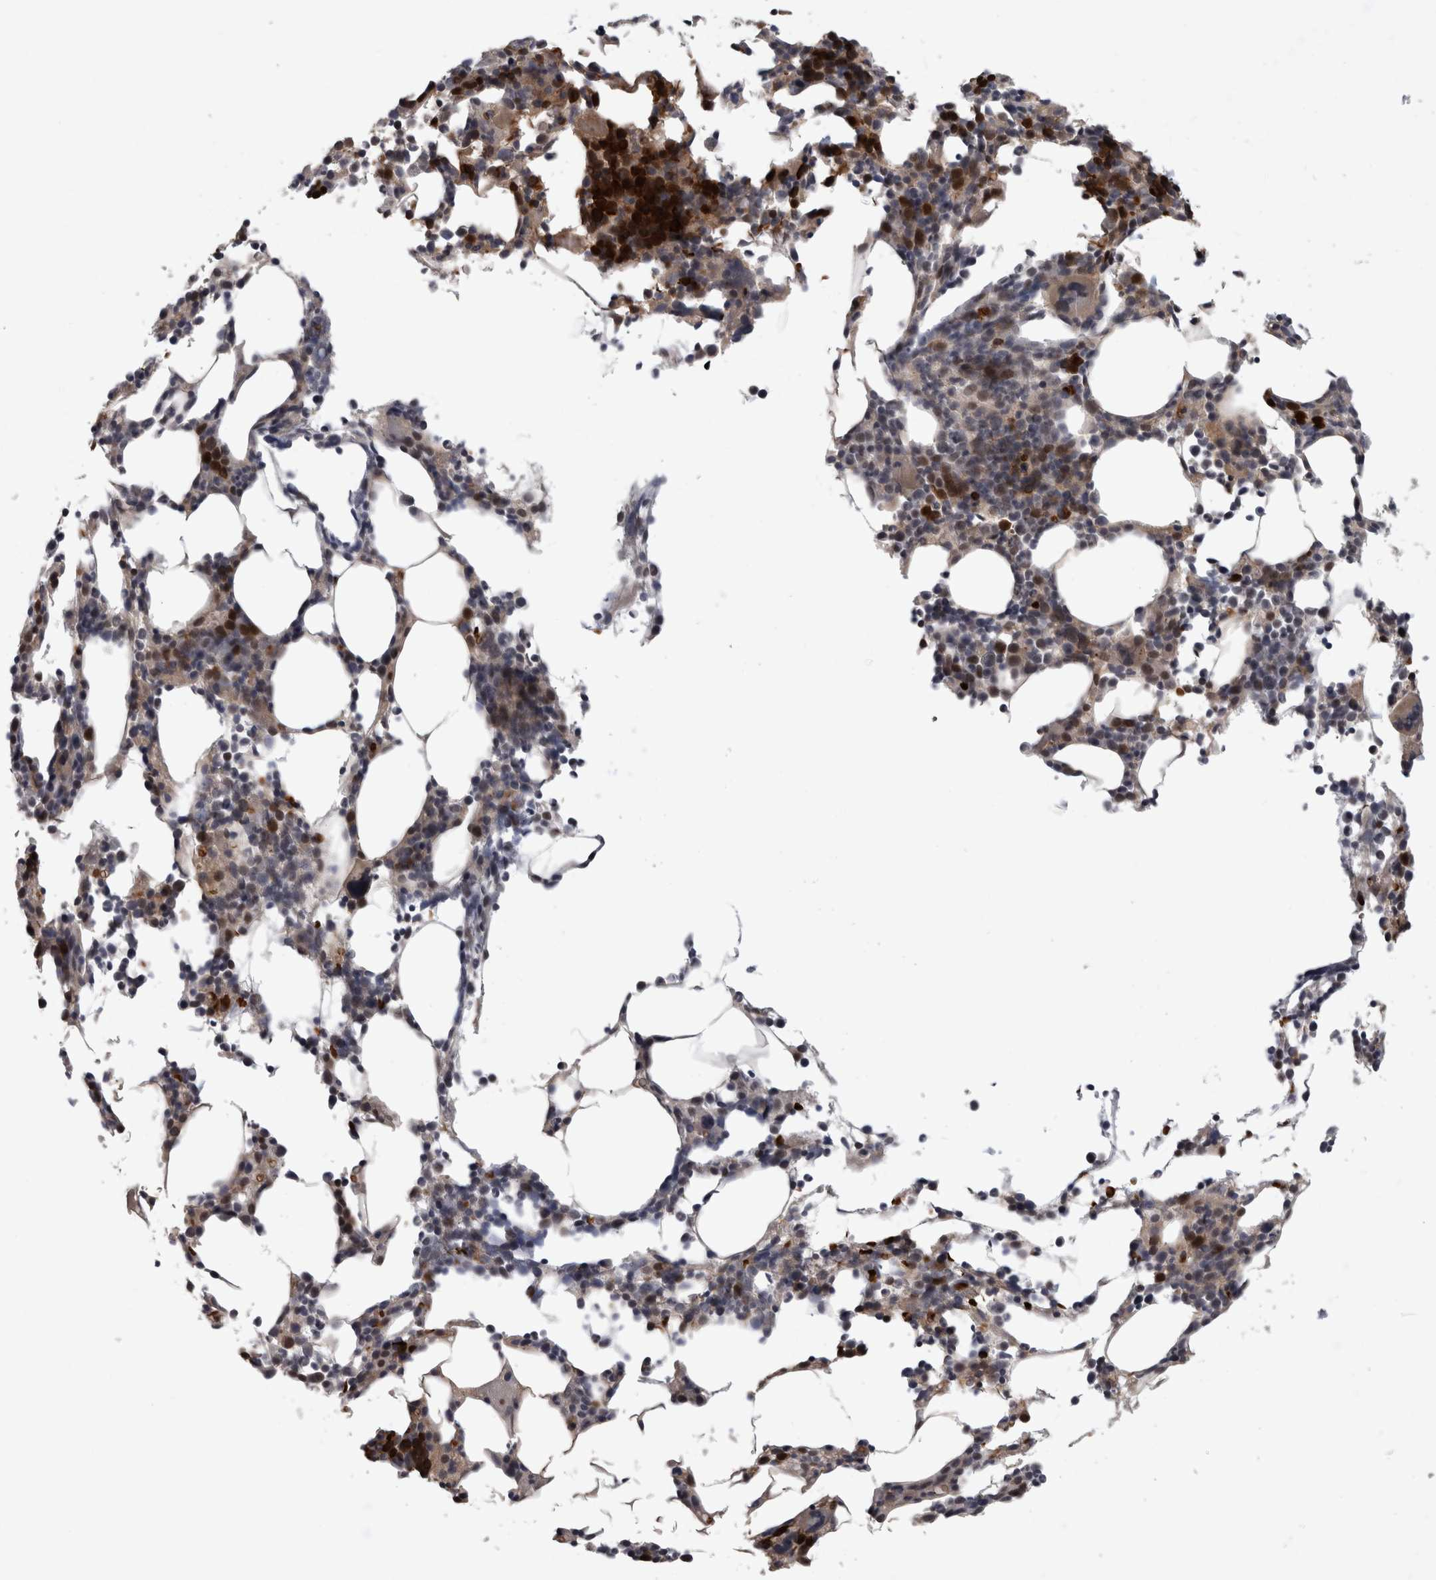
{"staining": {"intensity": "strong", "quantity": "25%-75%", "location": "cytoplasmic/membranous,nuclear"}, "tissue": "bone marrow", "cell_type": "Hematopoietic cells", "image_type": "normal", "snomed": [{"axis": "morphology", "description": "Normal tissue, NOS"}, {"axis": "morphology", "description": "Inflammation, NOS"}, {"axis": "topography", "description": "Bone marrow"}], "caption": "Protein analysis of unremarkable bone marrow displays strong cytoplasmic/membranous,nuclear positivity in about 25%-75% of hematopoietic cells. (IHC, brightfield microscopy, high magnification).", "gene": "PEBP4", "patient": {"sex": "male", "age": 55}}